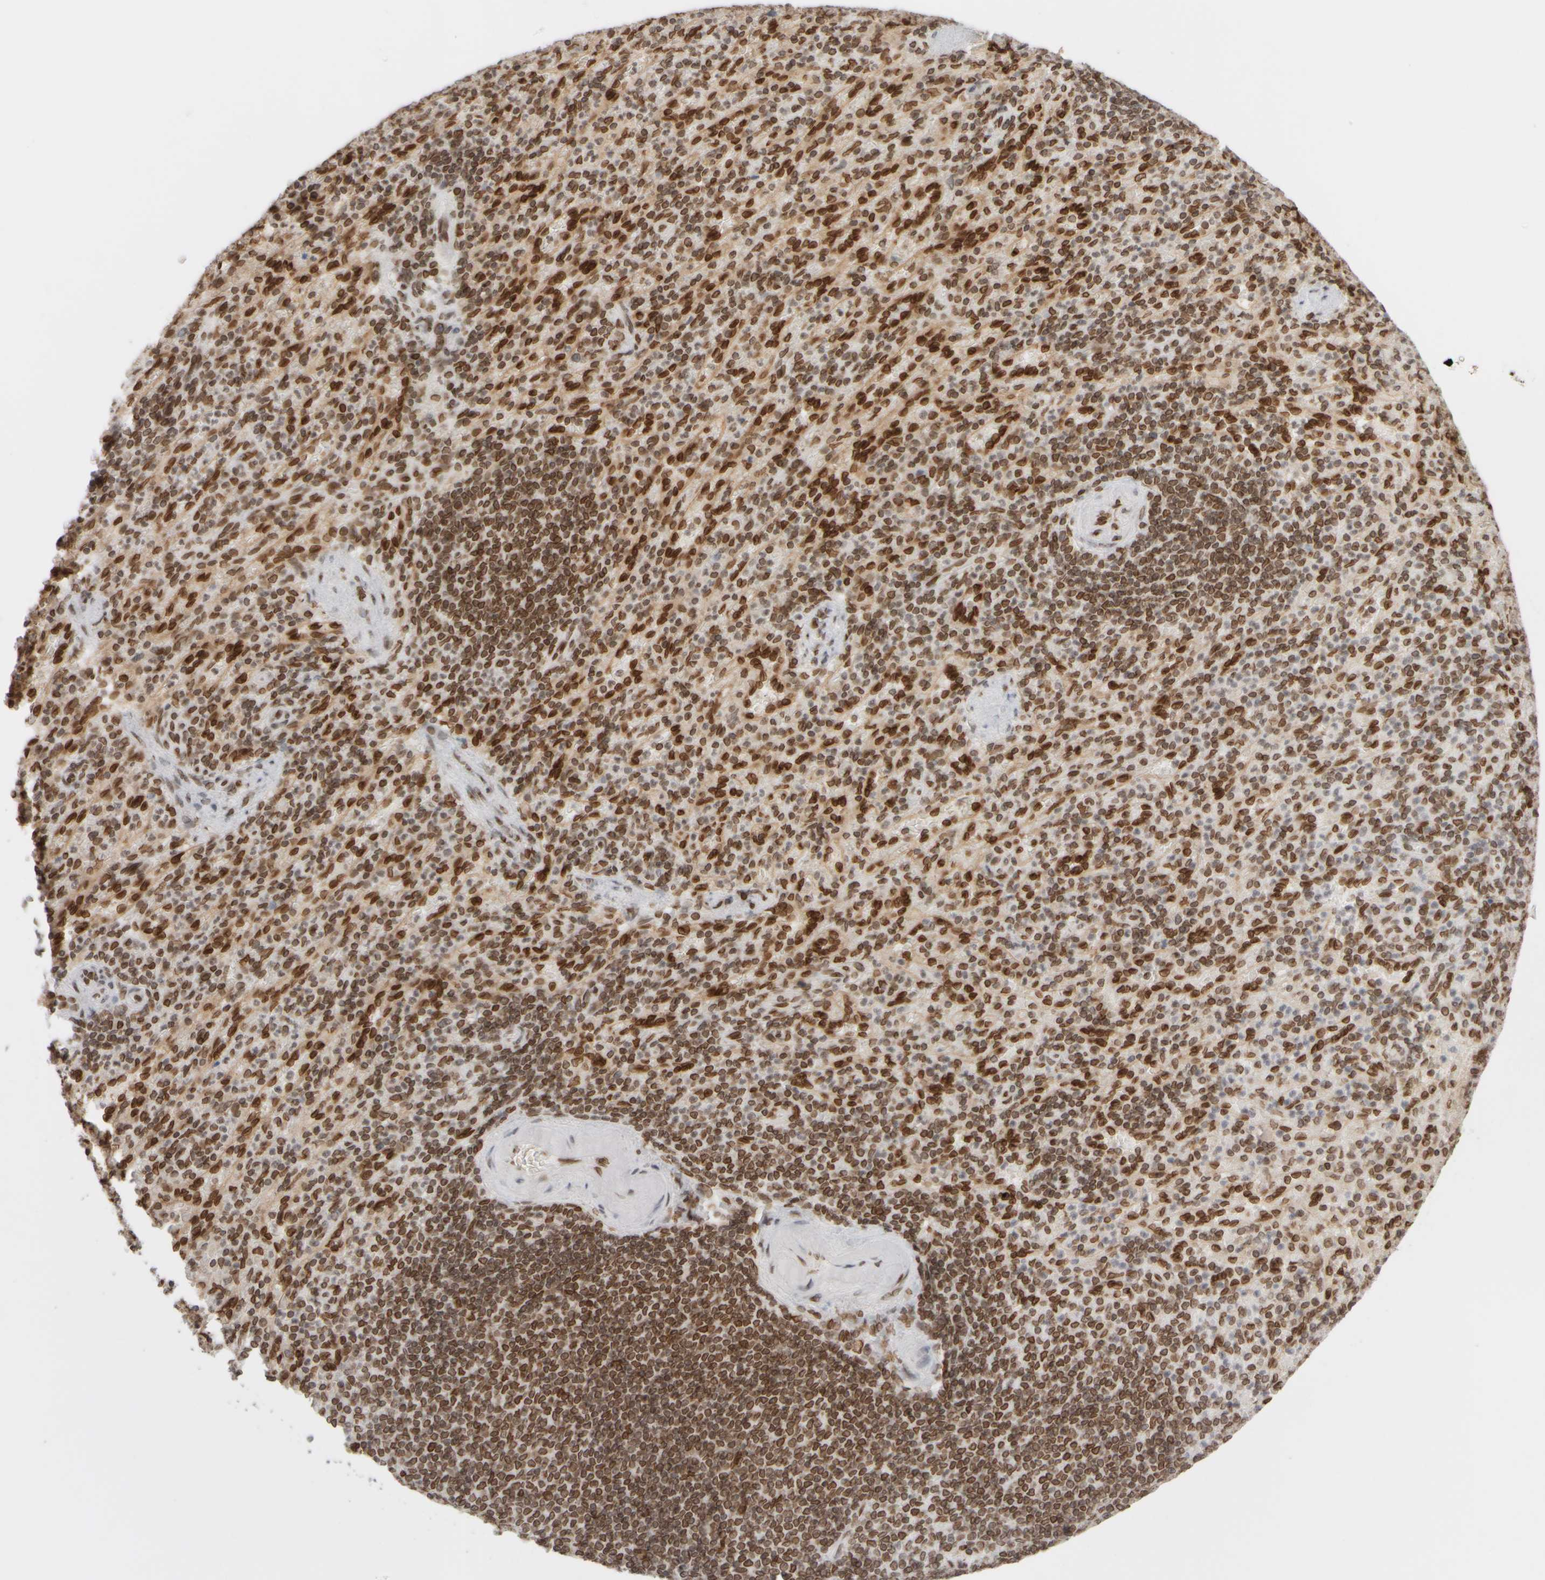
{"staining": {"intensity": "strong", "quantity": ">75%", "location": "cytoplasmic/membranous,nuclear"}, "tissue": "spleen", "cell_type": "Cells in red pulp", "image_type": "normal", "snomed": [{"axis": "morphology", "description": "Normal tissue, NOS"}, {"axis": "topography", "description": "Spleen"}], "caption": "Strong cytoplasmic/membranous,nuclear expression for a protein is appreciated in about >75% of cells in red pulp of unremarkable spleen using immunohistochemistry (IHC).", "gene": "ZC3HC1", "patient": {"sex": "female", "age": 74}}